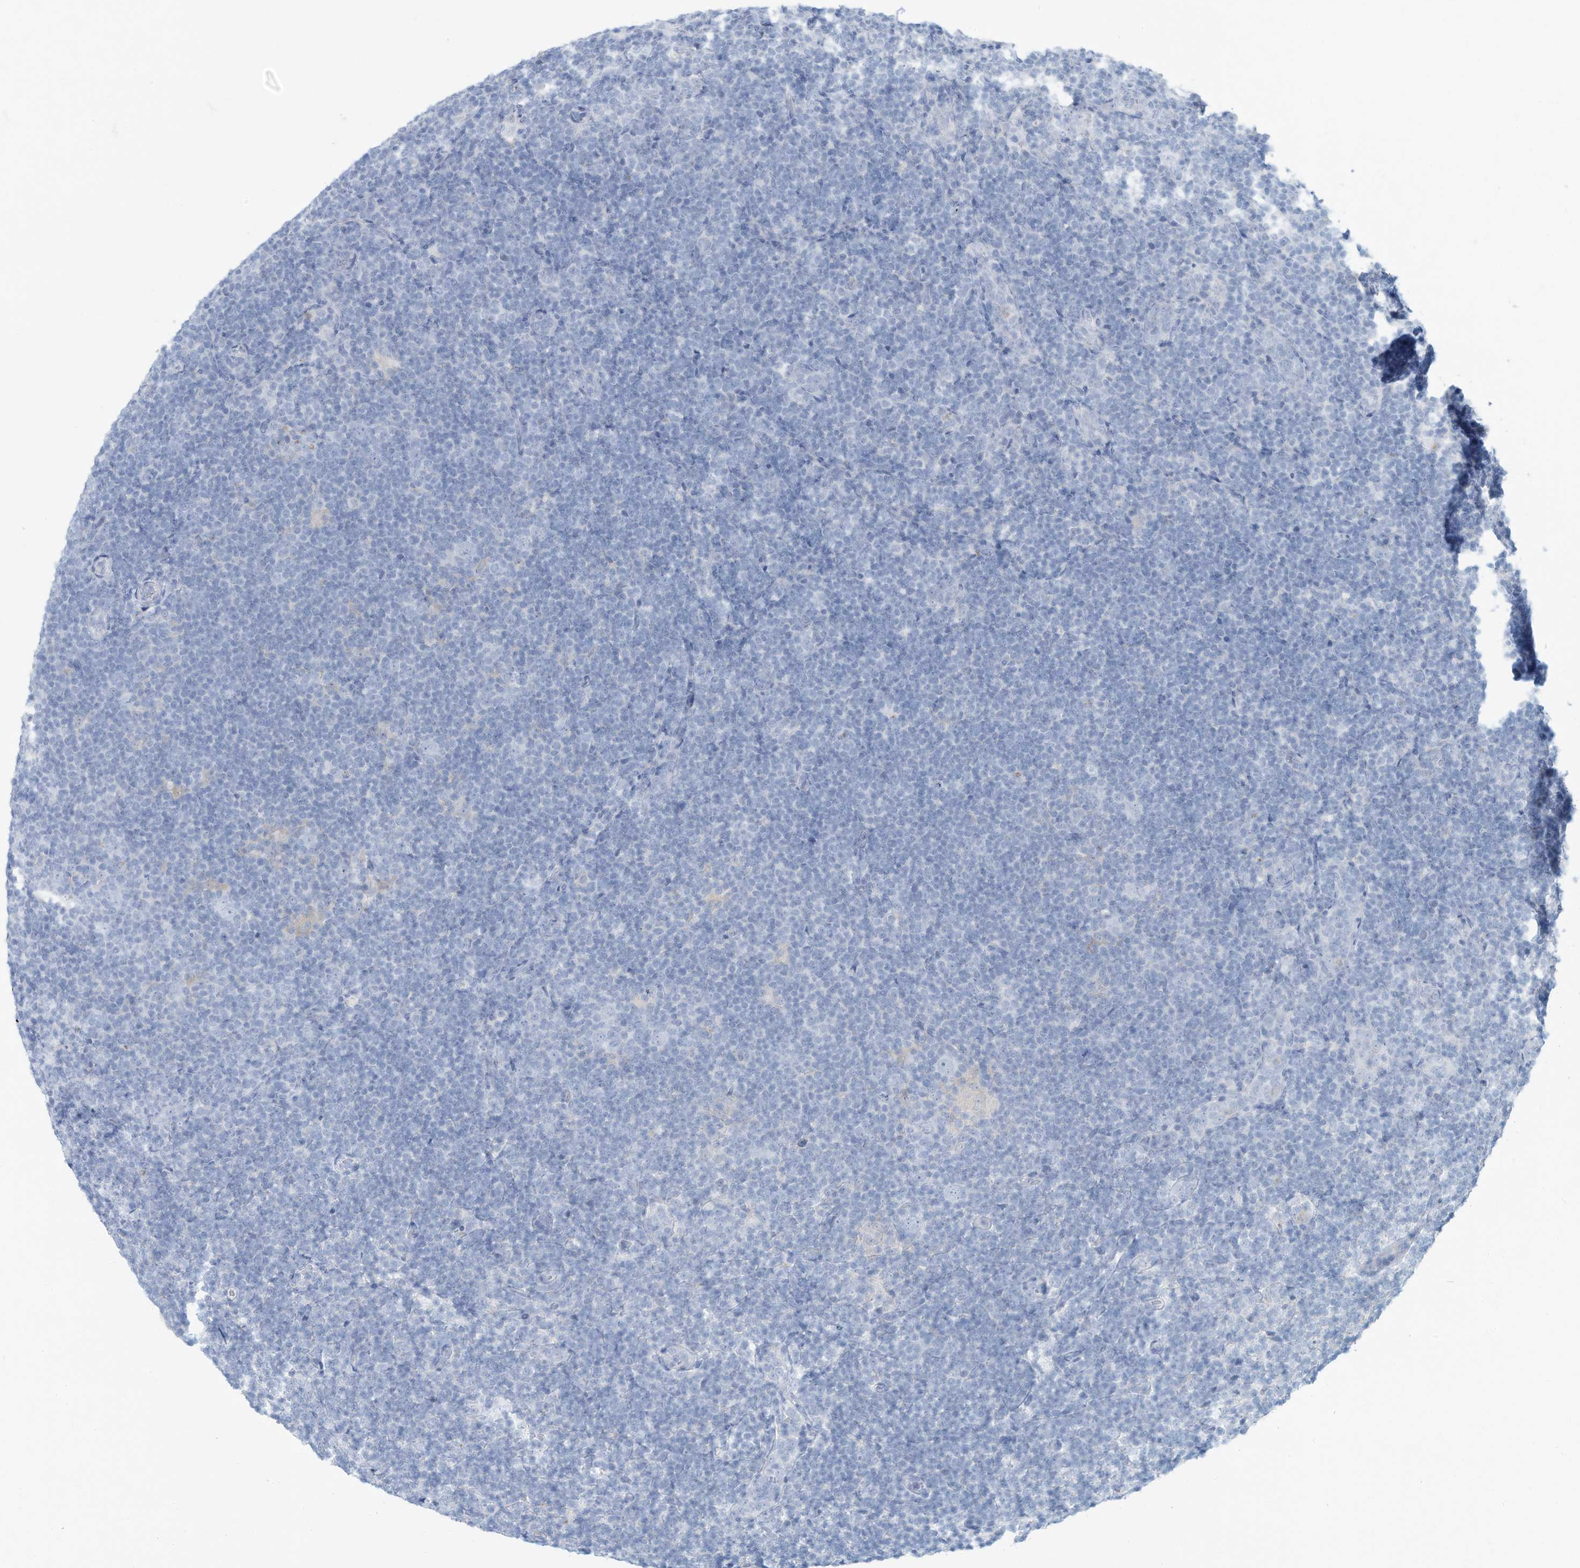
{"staining": {"intensity": "negative", "quantity": "none", "location": "none"}, "tissue": "lymphoma", "cell_type": "Tumor cells", "image_type": "cancer", "snomed": [{"axis": "morphology", "description": "Hodgkin's disease, NOS"}, {"axis": "topography", "description": "Lymph node"}], "caption": "Immunohistochemistry (IHC) of human lymphoma shows no staining in tumor cells. (Stains: DAB immunohistochemistry with hematoxylin counter stain, Microscopy: brightfield microscopy at high magnification).", "gene": "ERI2", "patient": {"sex": "female", "age": 57}}